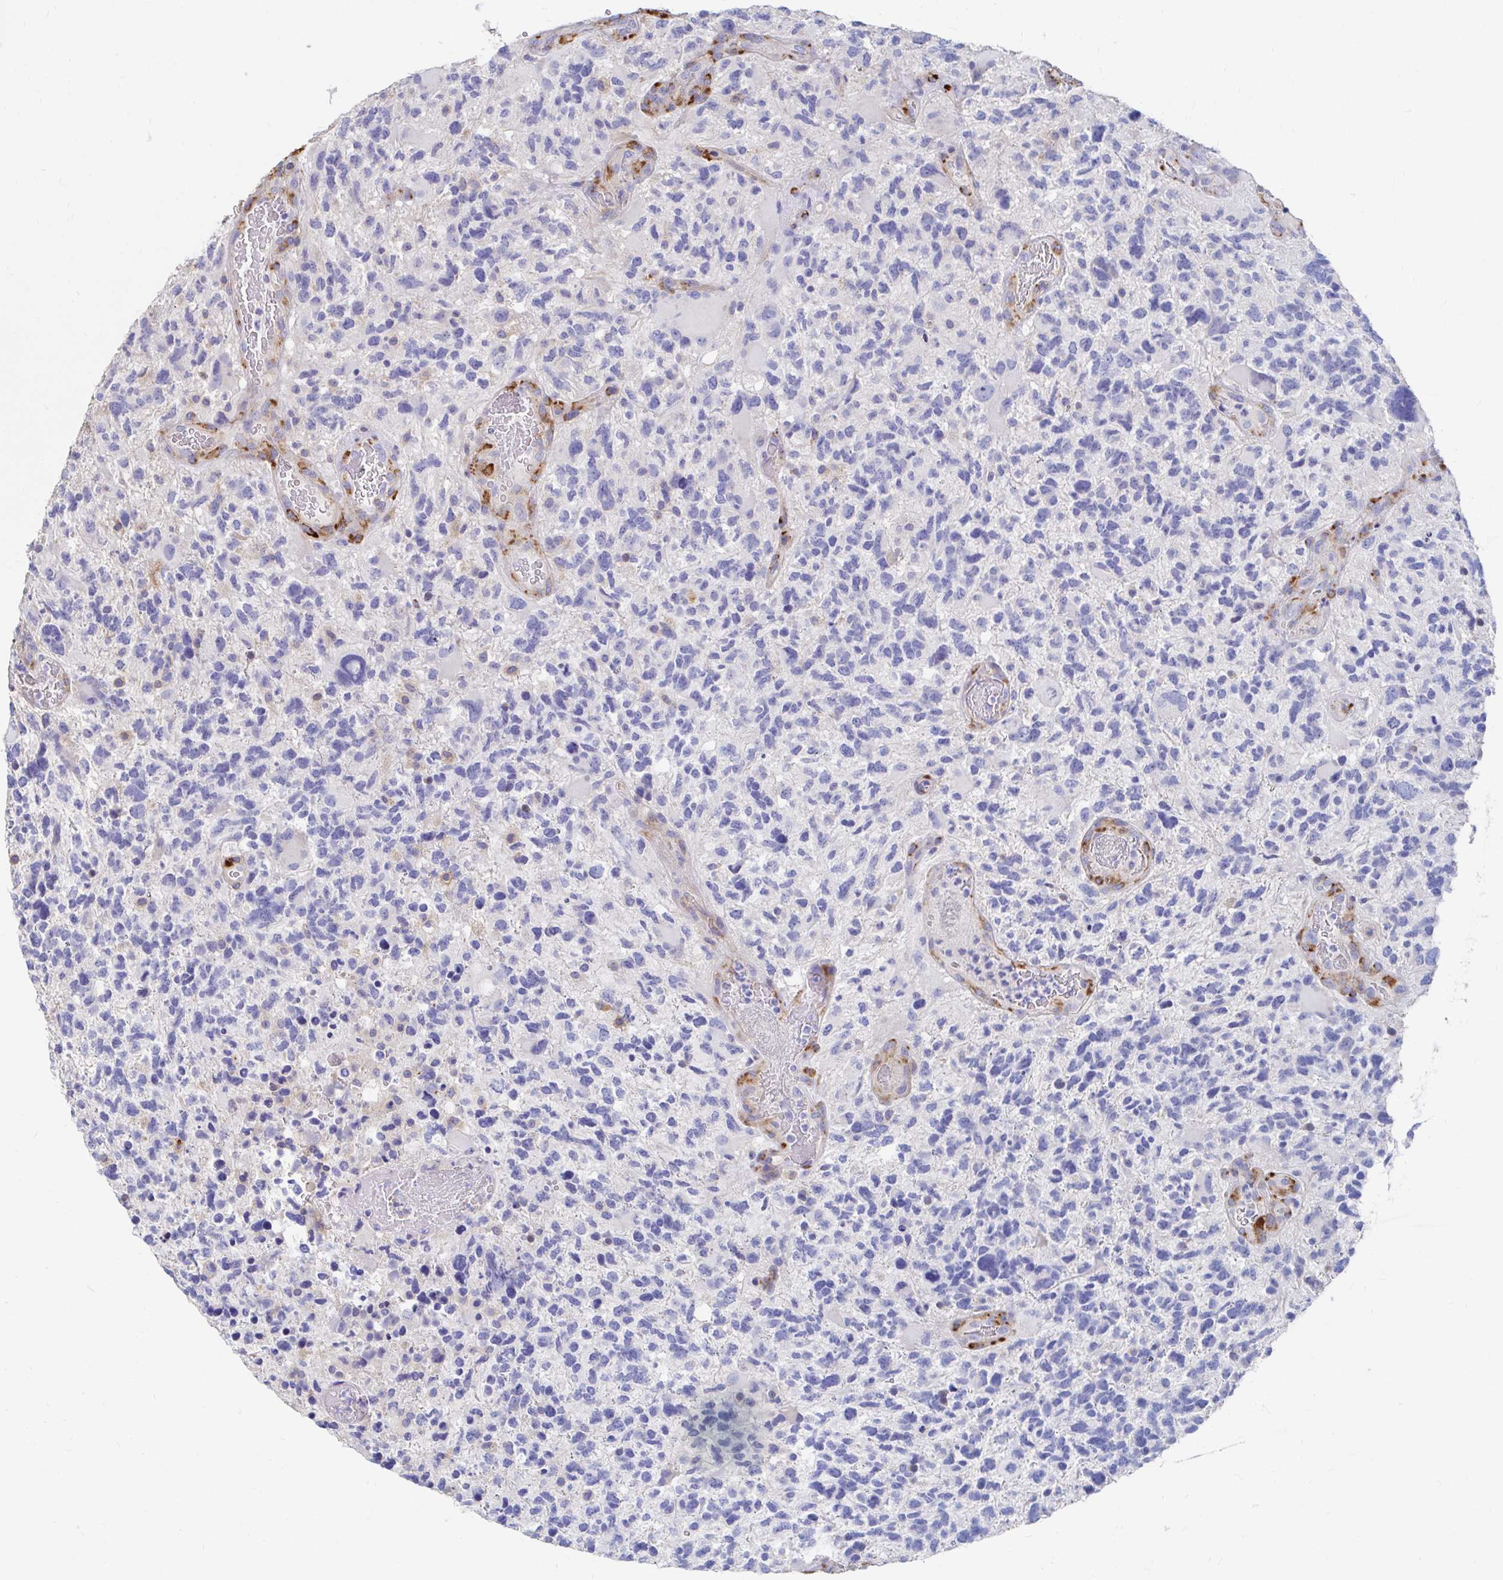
{"staining": {"intensity": "negative", "quantity": "none", "location": "none"}, "tissue": "glioma", "cell_type": "Tumor cells", "image_type": "cancer", "snomed": [{"axis": "morphology", "description": "Glioma, malignant, High grade"}, {"axis": "topography", "description": "Brain"}], "caption": "The photomicrograph reveals no staining of tumor cells in malignant high-grade glioma. (Stains: DAB (3,3'-diaminobenzidine) immunohistochemistry with hematoxylin counter stain, Microscopy: brightfield microscopy at high magnification).", "gene": "LAMC3", "patient": {"sex": "female", "age": 71}}